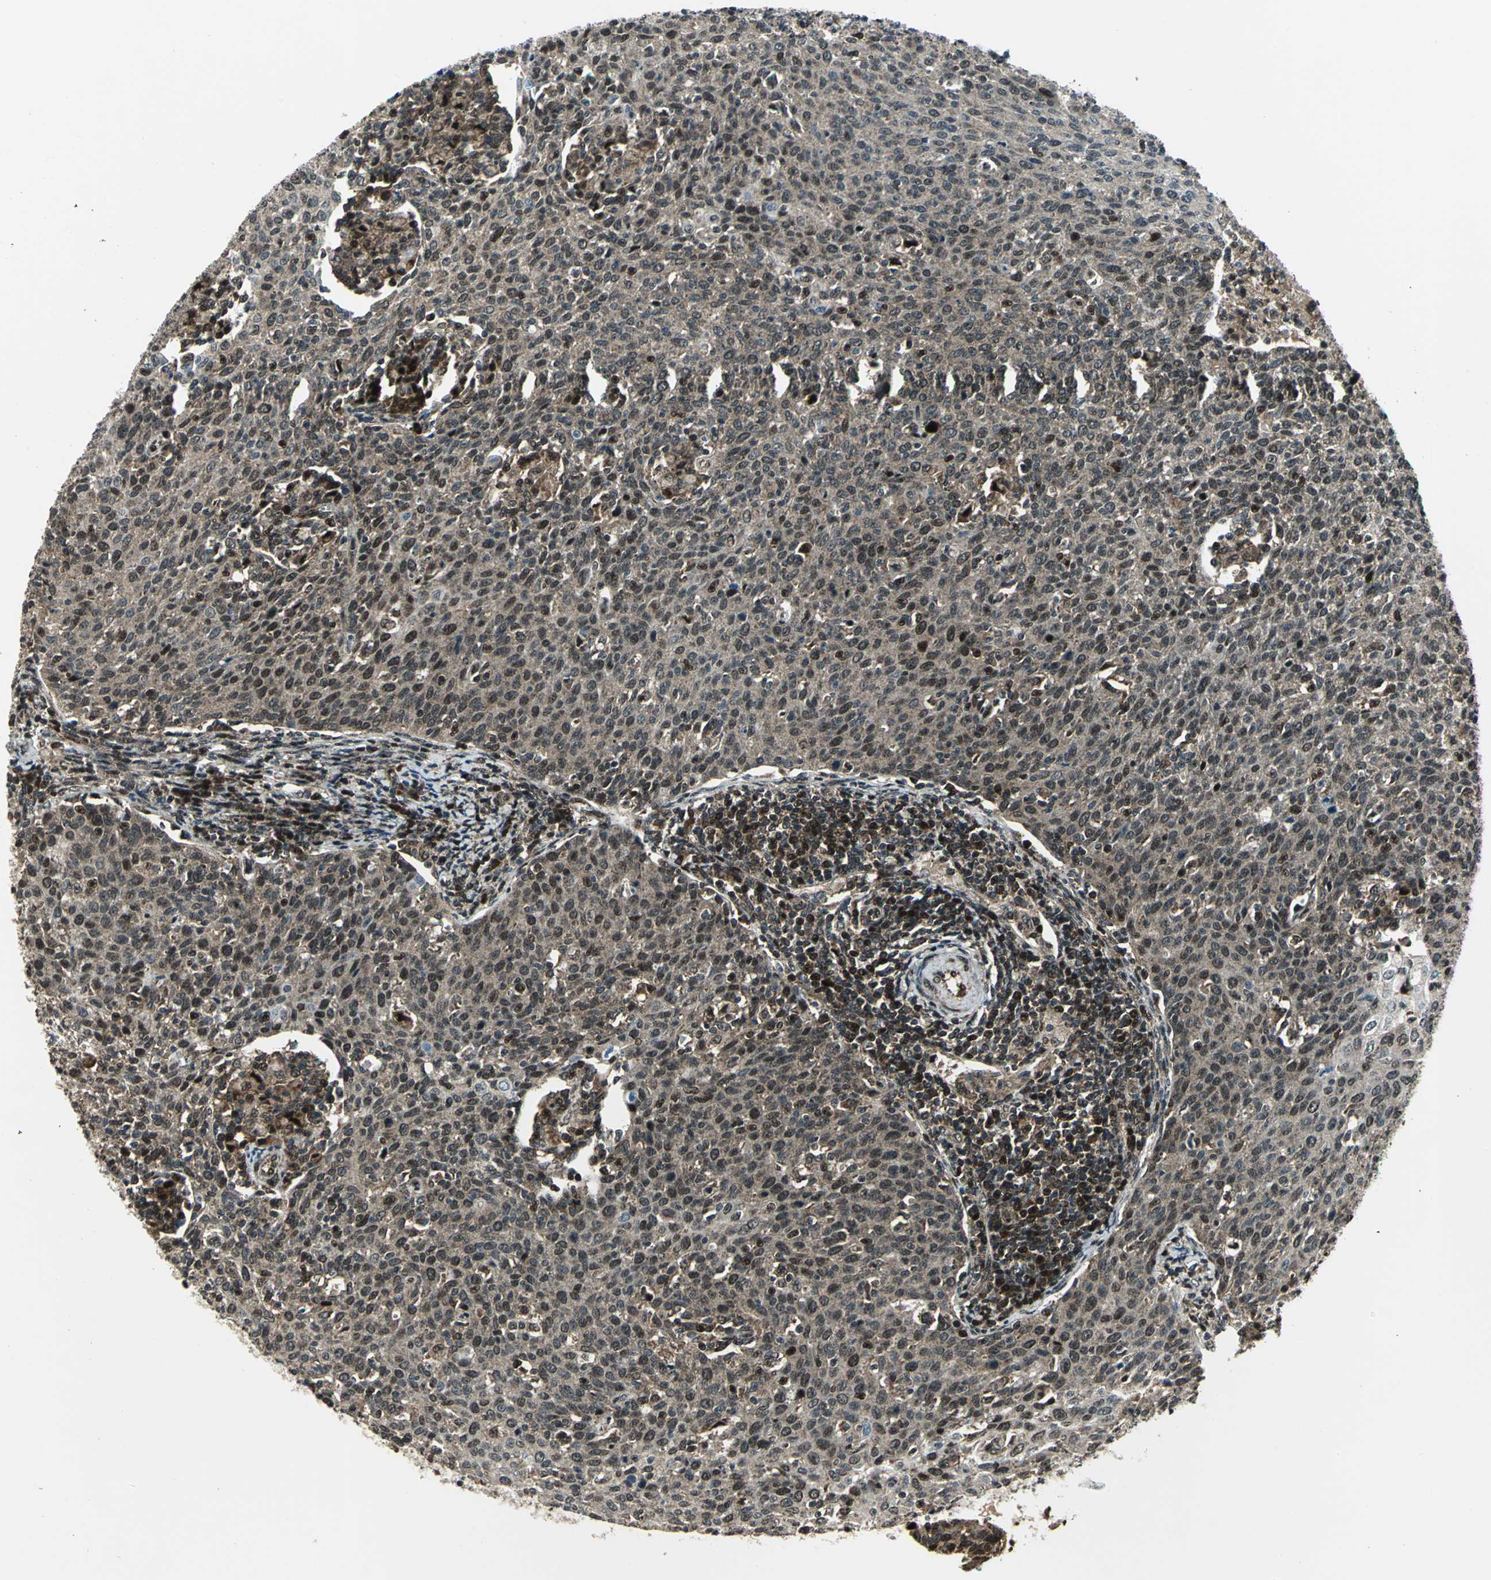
{"staining": {"intensity": "moderate", "quantity": ">75%", "location": "cytoplasmic/membranous,nuclear"}, "tissue": "cervical cancer", "cell_type": "Tumor cells", "image_type": "cancer", "snomed": [{"axis": "morphology", "description": "Squamous cell carcinoma, NOS"}, {"axis": "topography", "description": "Cervix"}], "caption": "Moderate cytoplasmic/membranous and nuclear expression is appreciated in approximately >75% of tumor cells in cervical cancer.", "gene": "COPS5", "patient": {"sex": "female", "age": 38}}